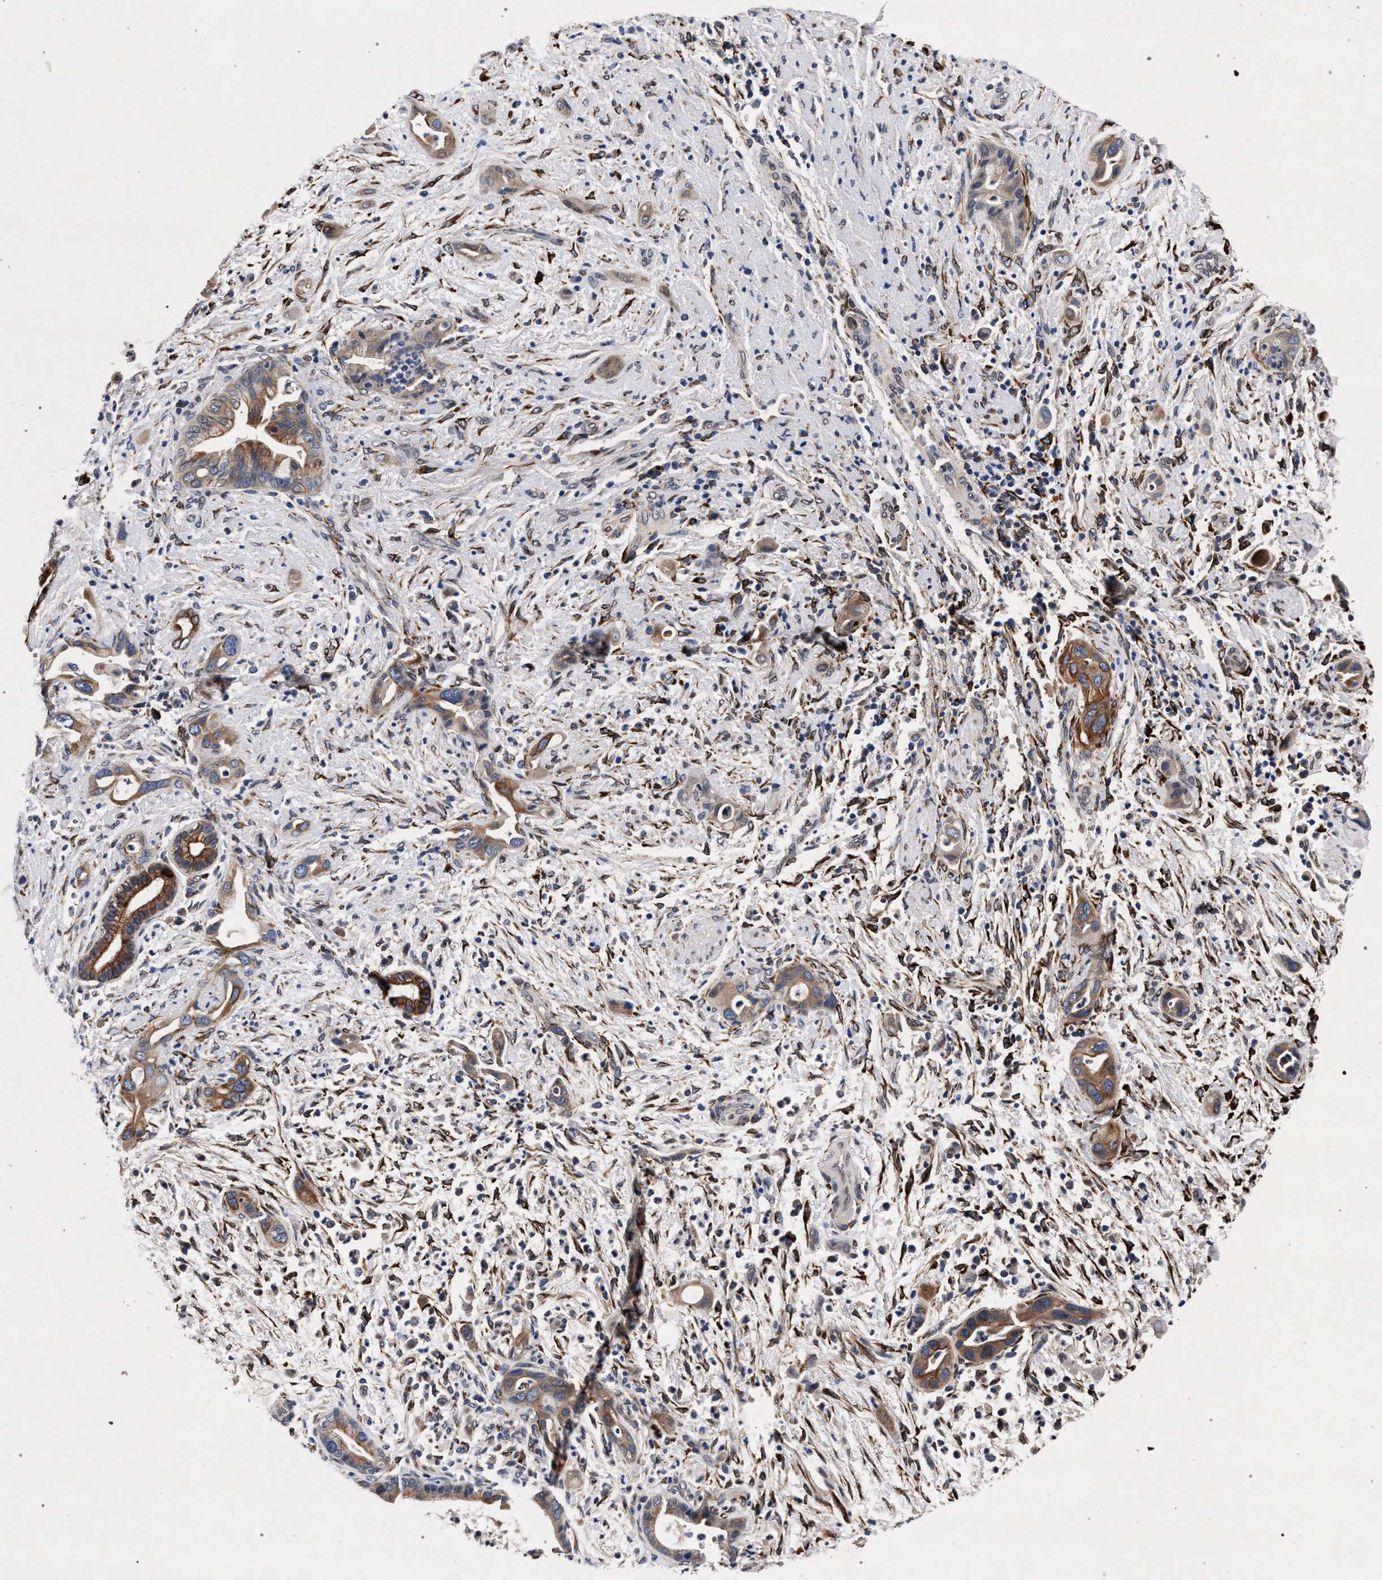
{"staining": {"intensity": "weak", "quantity": ">75%", "location": "cytoplasmic/membranous"}, "tissue": "pancreatic cancer", "cell_type": "Tumor cells", "image_type": "cancer", "snomed": [{"axis": "morphology", "description": "Adenocarcinoma, NOS"}, {"axis": "topography", "description": "Pancreas"}], "caption": "Brown immunohistochemical staining in human adenocarcinoma (pancreatic) reveals weak cytoplasmic/membranous expression in about >75% of tumor cells. Using DAB (3,3'-diaminobenzidine) (brown) and hematoxylin (blue) stains, captured at high magnification using brightfield microscopy.", "gene": "NEK7", "patient": {"sex": "male", "age": 59}}